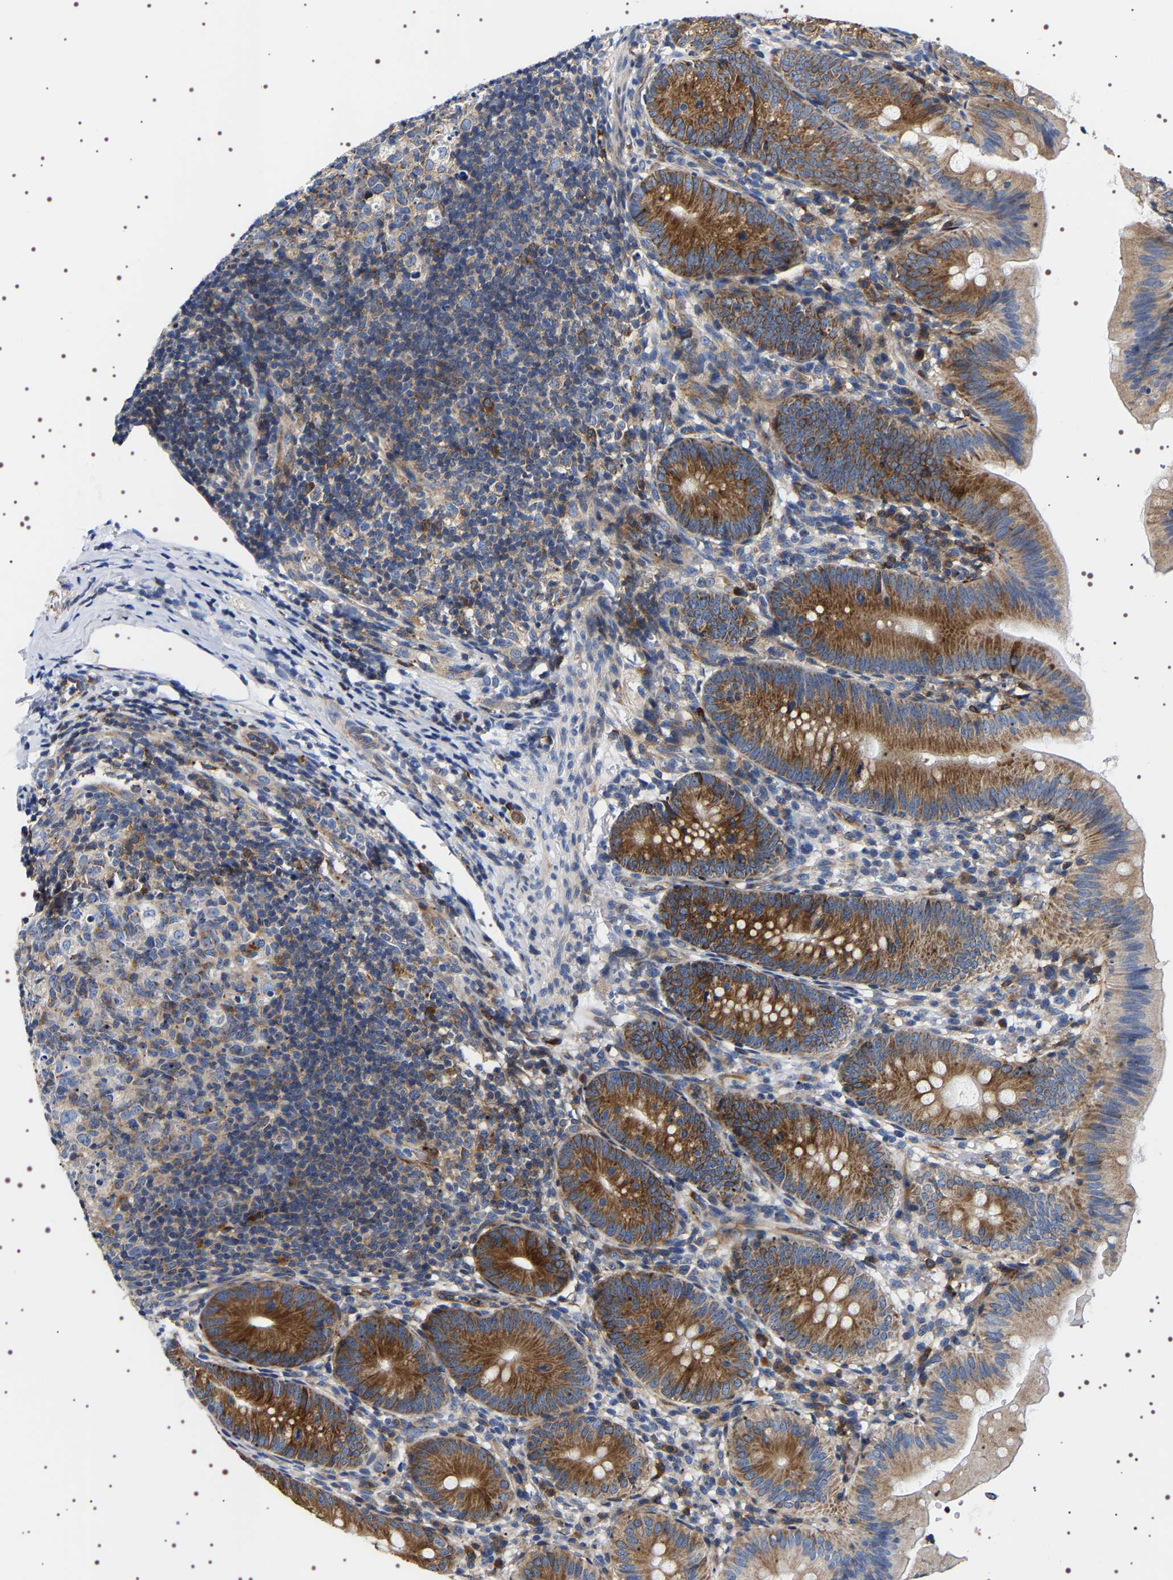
{"staining": {"intensity": "moderate", "quantity": ">75%", "location": "cytoplasmic/membranous"}, "tissue": "appendix", "cell_type": "Glandular cells", "image_type": "normal", "snomed": [{"axis": "morphology", "description": "Normal tissue, NOS"}, {"axis": "topography", "description": "Appendix"}], "caption": "IHC histopathology image of unremarkable appendix: human appendix stained using immunohistochemistry exhibits medium levels of moderate protein expression localized specifically in the cytoplasmic/membranous of glandular cells, appearing as a cytoplasmic/membranous brown color.", "gene": "SQLE", "patient": {"sex": "male", "age": 1}}